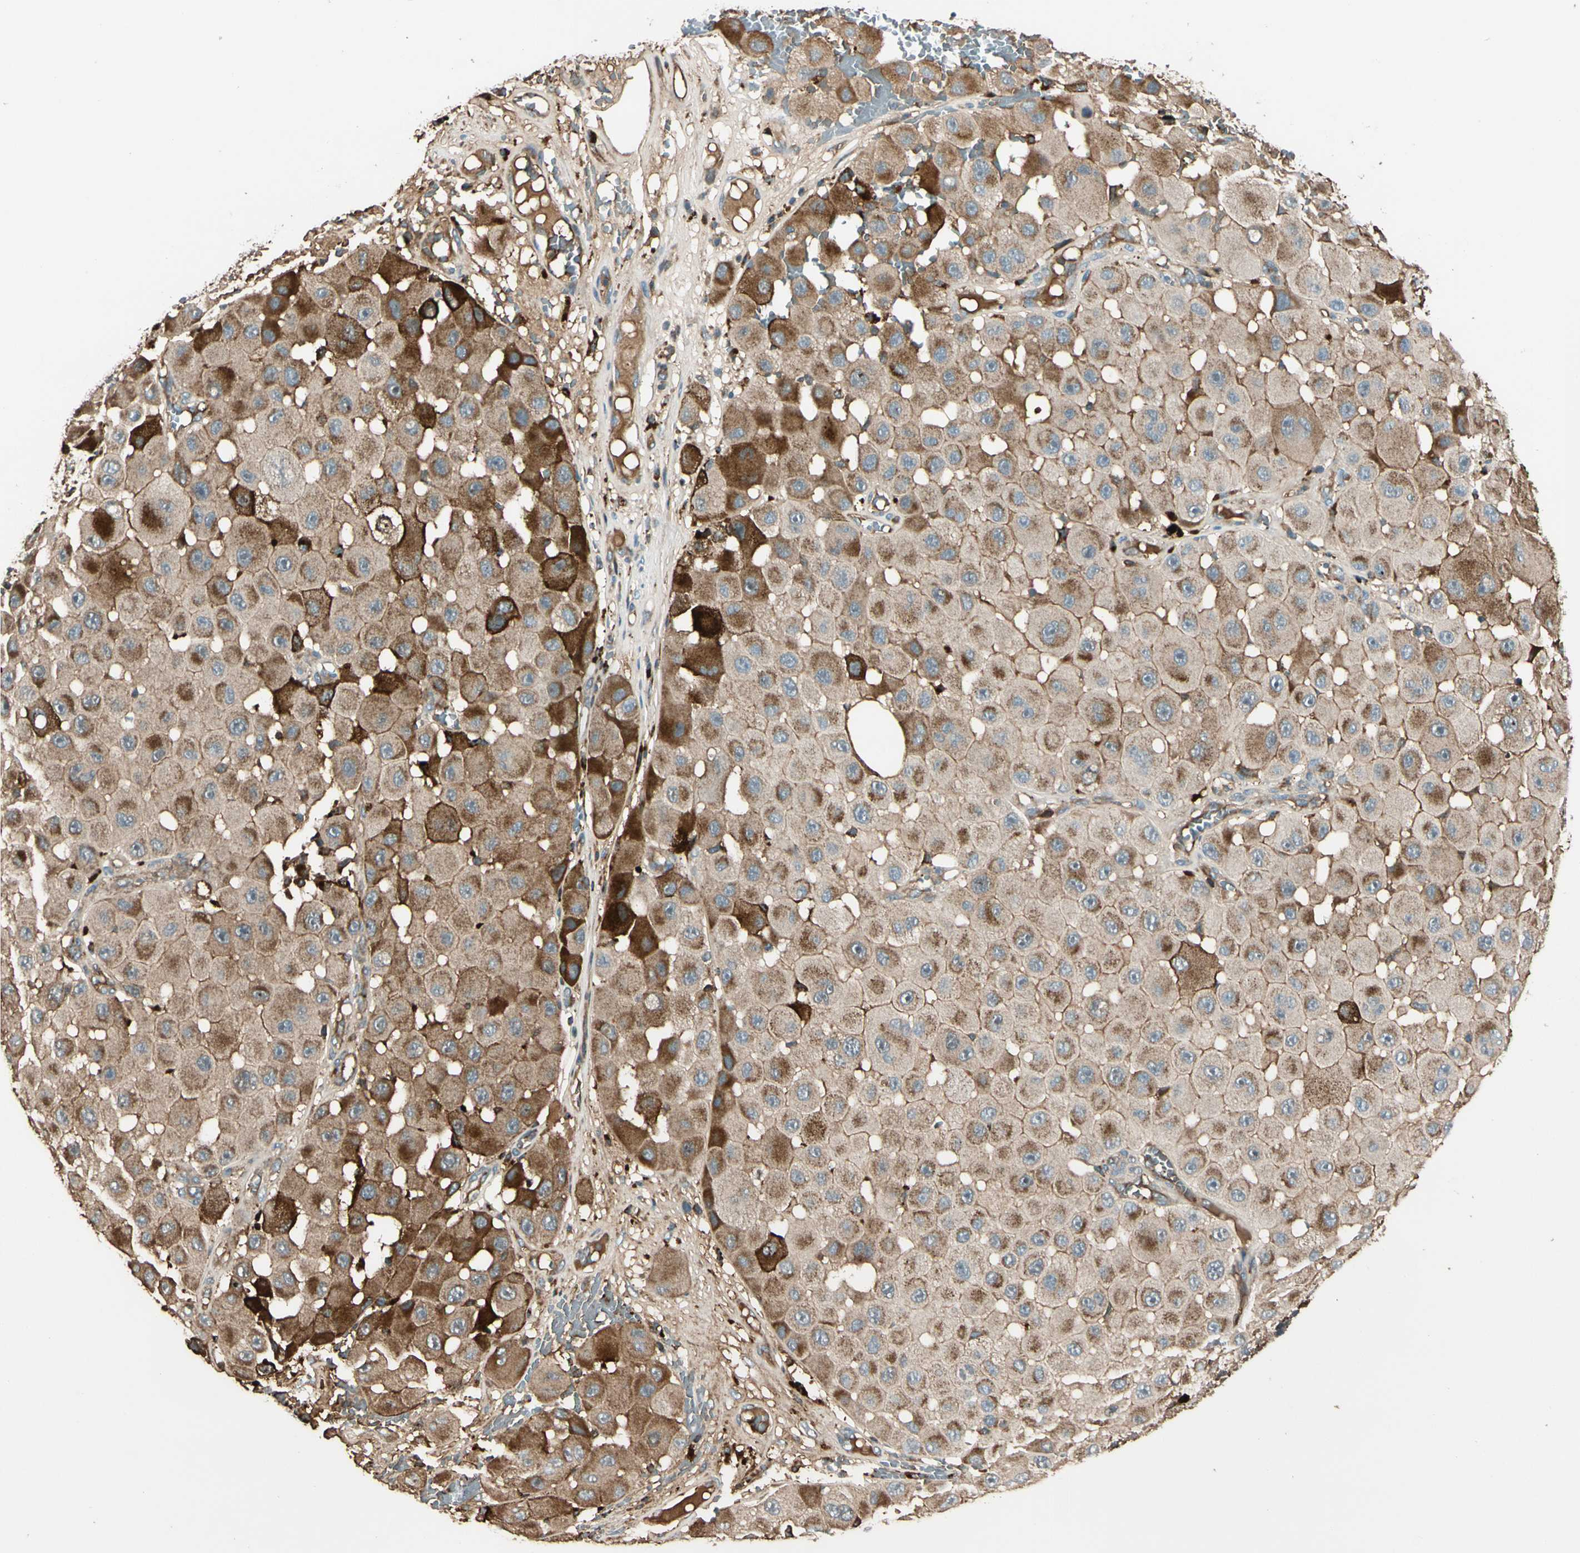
{"staining": {"intensity": "moderate", "quantity": ">75%", "location": "cytoplasmic/membranous"}, "tissue": "melanoma", "cell_type": "Tumor cells", "image_type": "cancer", "snomed": [{"axis": "morphology", "description": "Malignant melanoma, NOS"}, {"axis": "topography", "description": "Skin"}], "caption": "Protein positivity by IHC shows moderate cytoplasmic/membranous staining in about >75% of tumor cells in melanoma.", "gene": "STX11", "patient": {"sex": "female", "age": 81}}